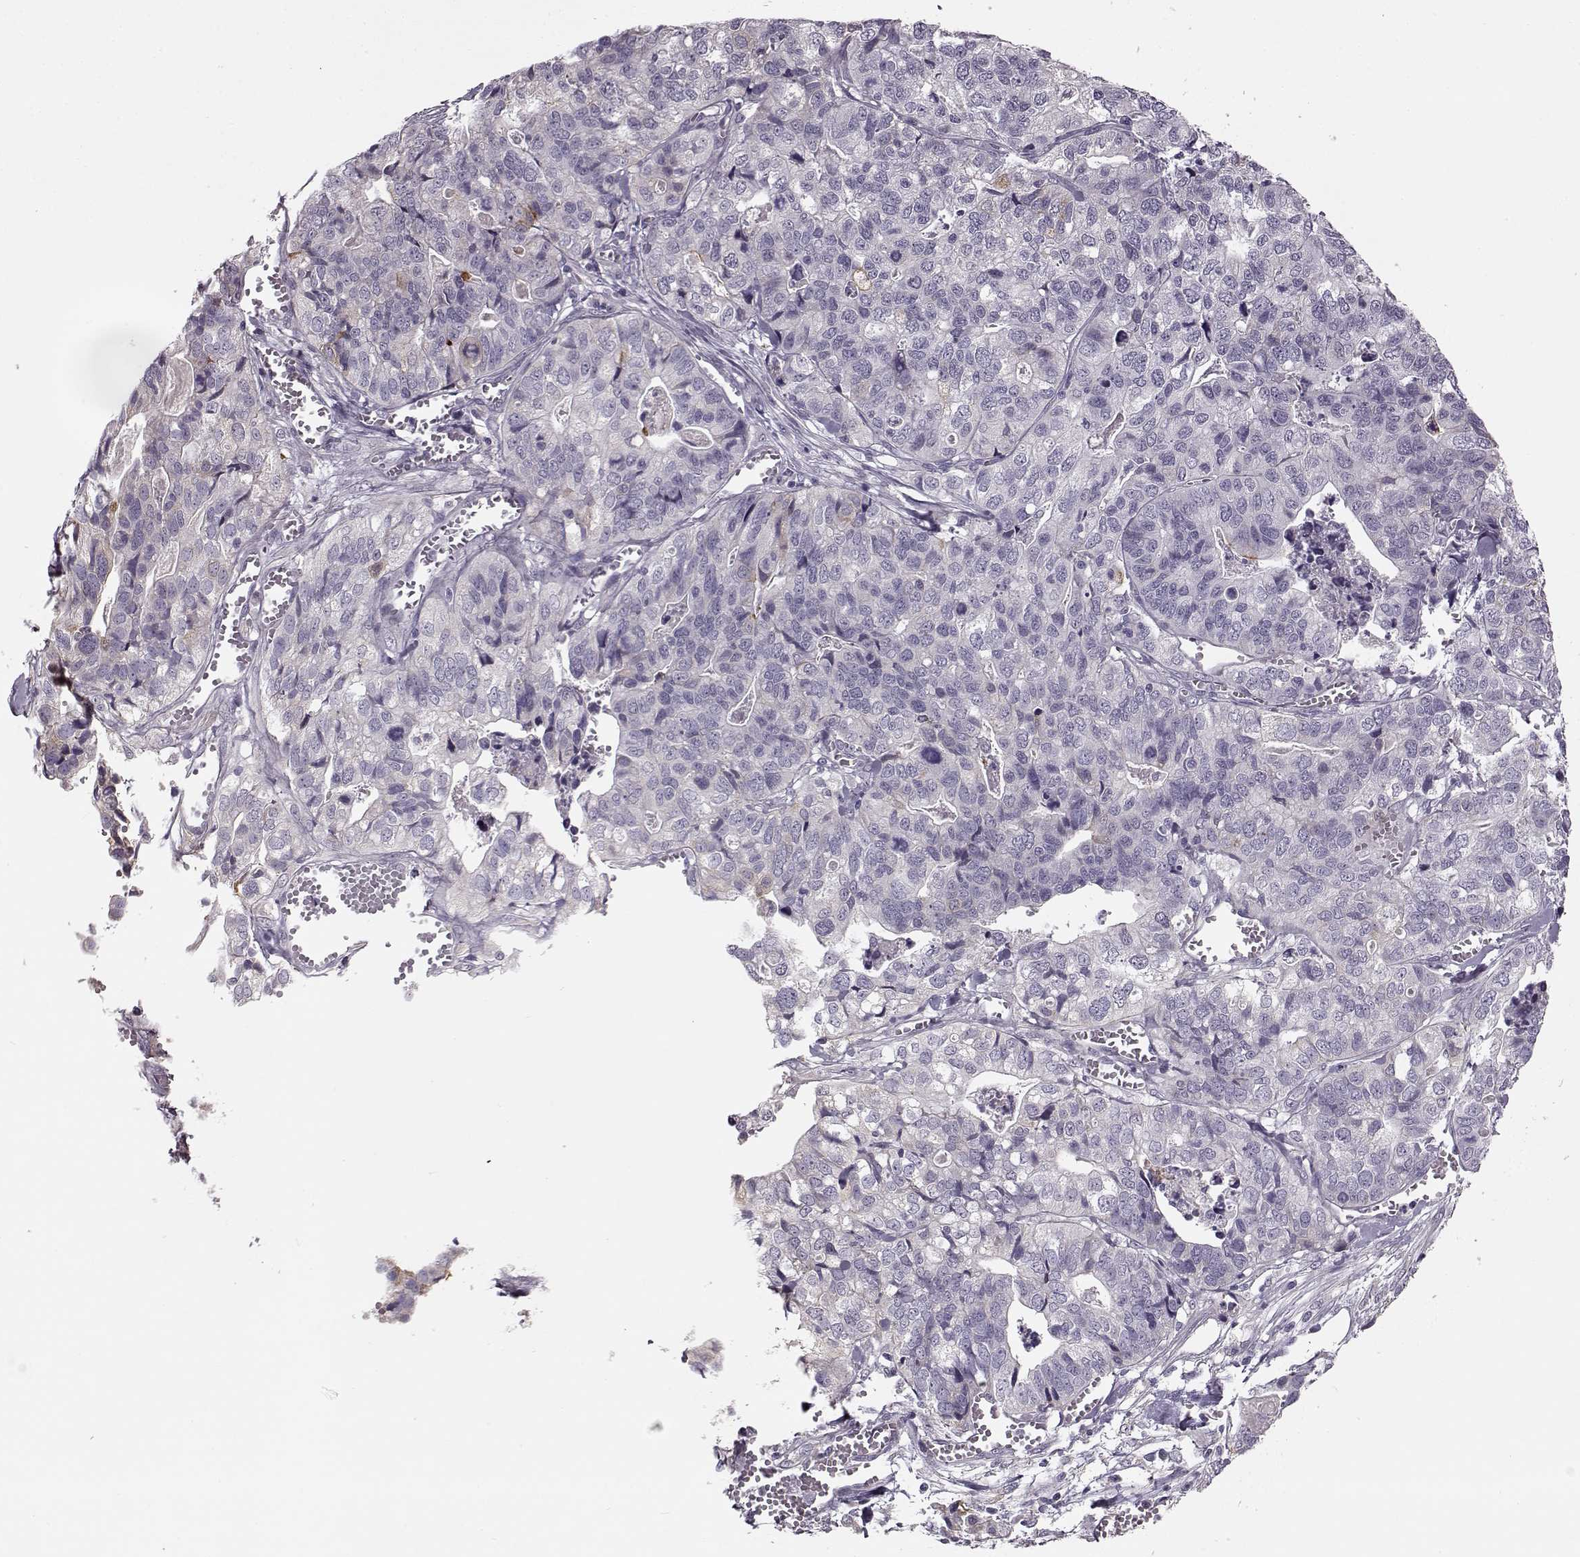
{"staining": {"intensity": "negative", "quantity": "none", "location": "none"}, "tissue": "stomach cancer", "cell_type": "Tumor cells", "image_type": "cancer", "snomed": [{"axis": "morphology", "description": "Adenocarcinoma, NOS"}, {"axis": "topography", "description": "Stomach, upper"}], "caption": "An IHC image of adenocarcinoma (stomach) is shown. There is no staining in tumor cells of adenocarcinoma (stomach). The staining is performed using DAB (3,3'-diaminobenzidine) brown chromogen with nuclei counter-stained in using hematoxylin.", "gene": "MAP6D1", "patient": {"sex": "female", "age": 67}}